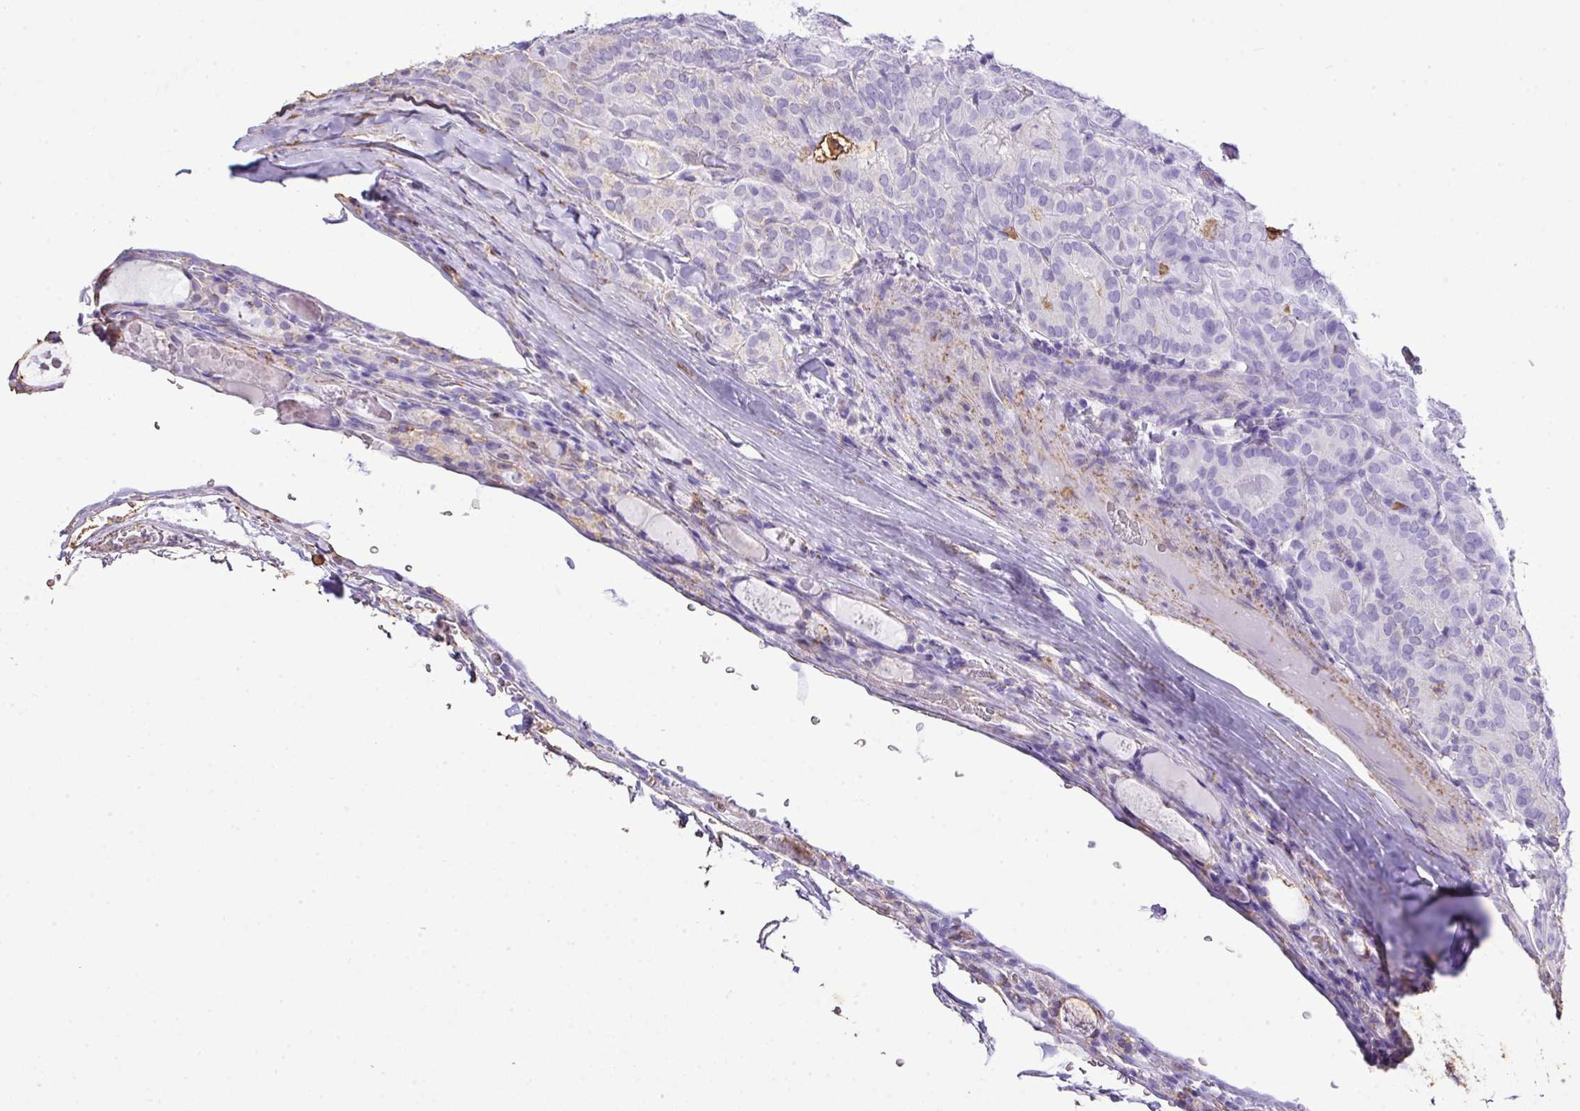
{"staining": {"intensity": "negative", "quantity": "none", "location": "none"}, "tissue": "thyroid cancer", "cell_type": "Tumor cells", "image_type": "cancer", "snomed": [{"axis": "morphology", "description": "Papillary adenocarcinoma, NOS"}, {"axis": "topography", "description": "Thyroid gland"}], "caption": "Tumor cells show no significant expression in thyroid cancer.", "gene": "KCNJ11", "patient": {"sex": "female", "age": 72}}